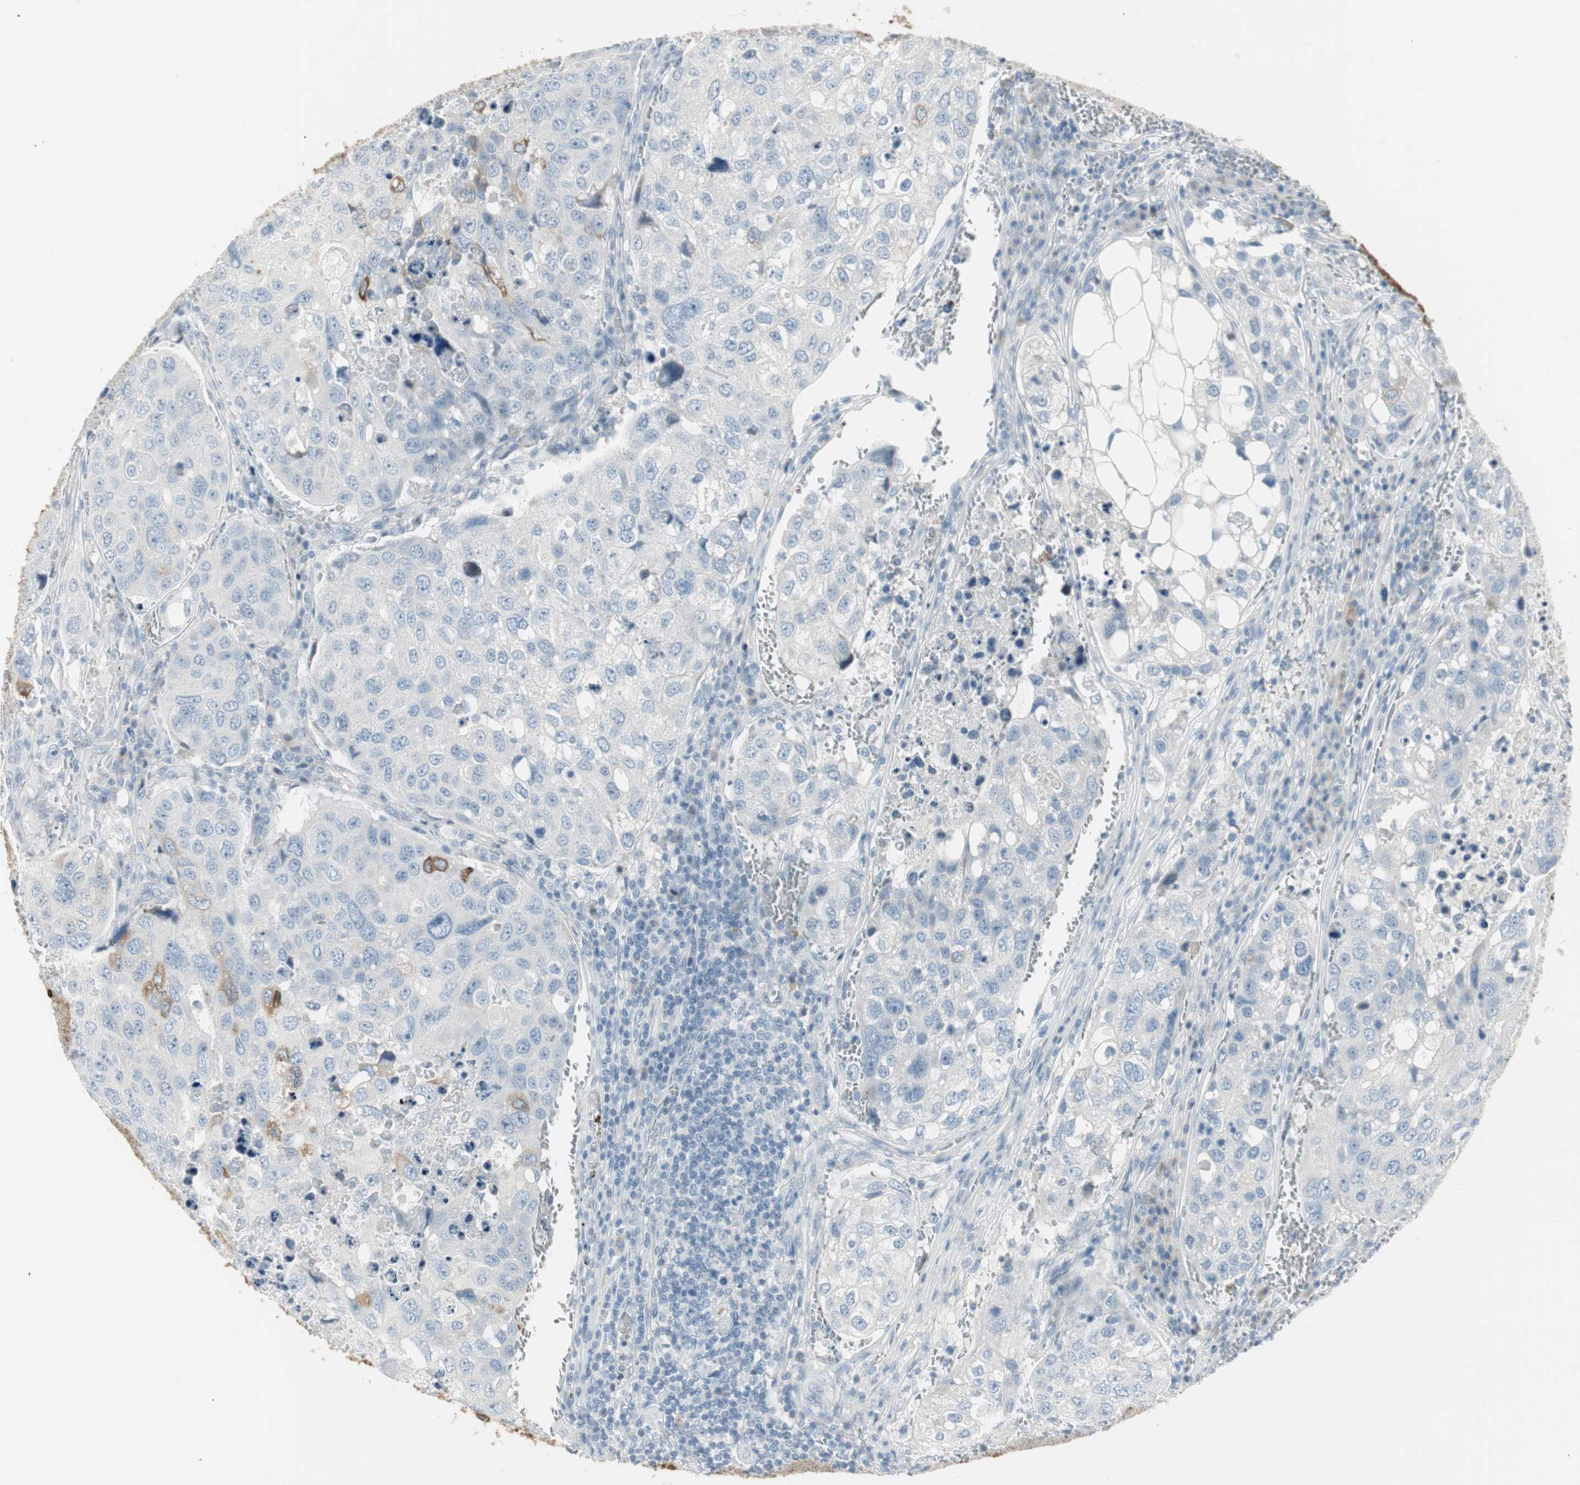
{"staining": {"intensity": "strong", "quantity": "<25%", "location": "cytoplasmic/membranous"}, "tissue": "urothelial cancer", "cell_type": "Tumor cells", "image_type": "cancer", "snomed": [{"axis": "morphology", "description": "Urothelial carcinoma, High grade"}, {"axis": "topography", "description": "Lymph node"}, {"axis": "topography", "description": "Urinary bladder"}], "caption": "Strong cytoplasmic/membranous positivity for a protein is appreciated in approximately <25% of tumor cells of urothelial carcinoma (high-grade) using immunohistochemistry (IHC).", "gene": "AGR2", "patient": {"sex": "male", "age": 51}}